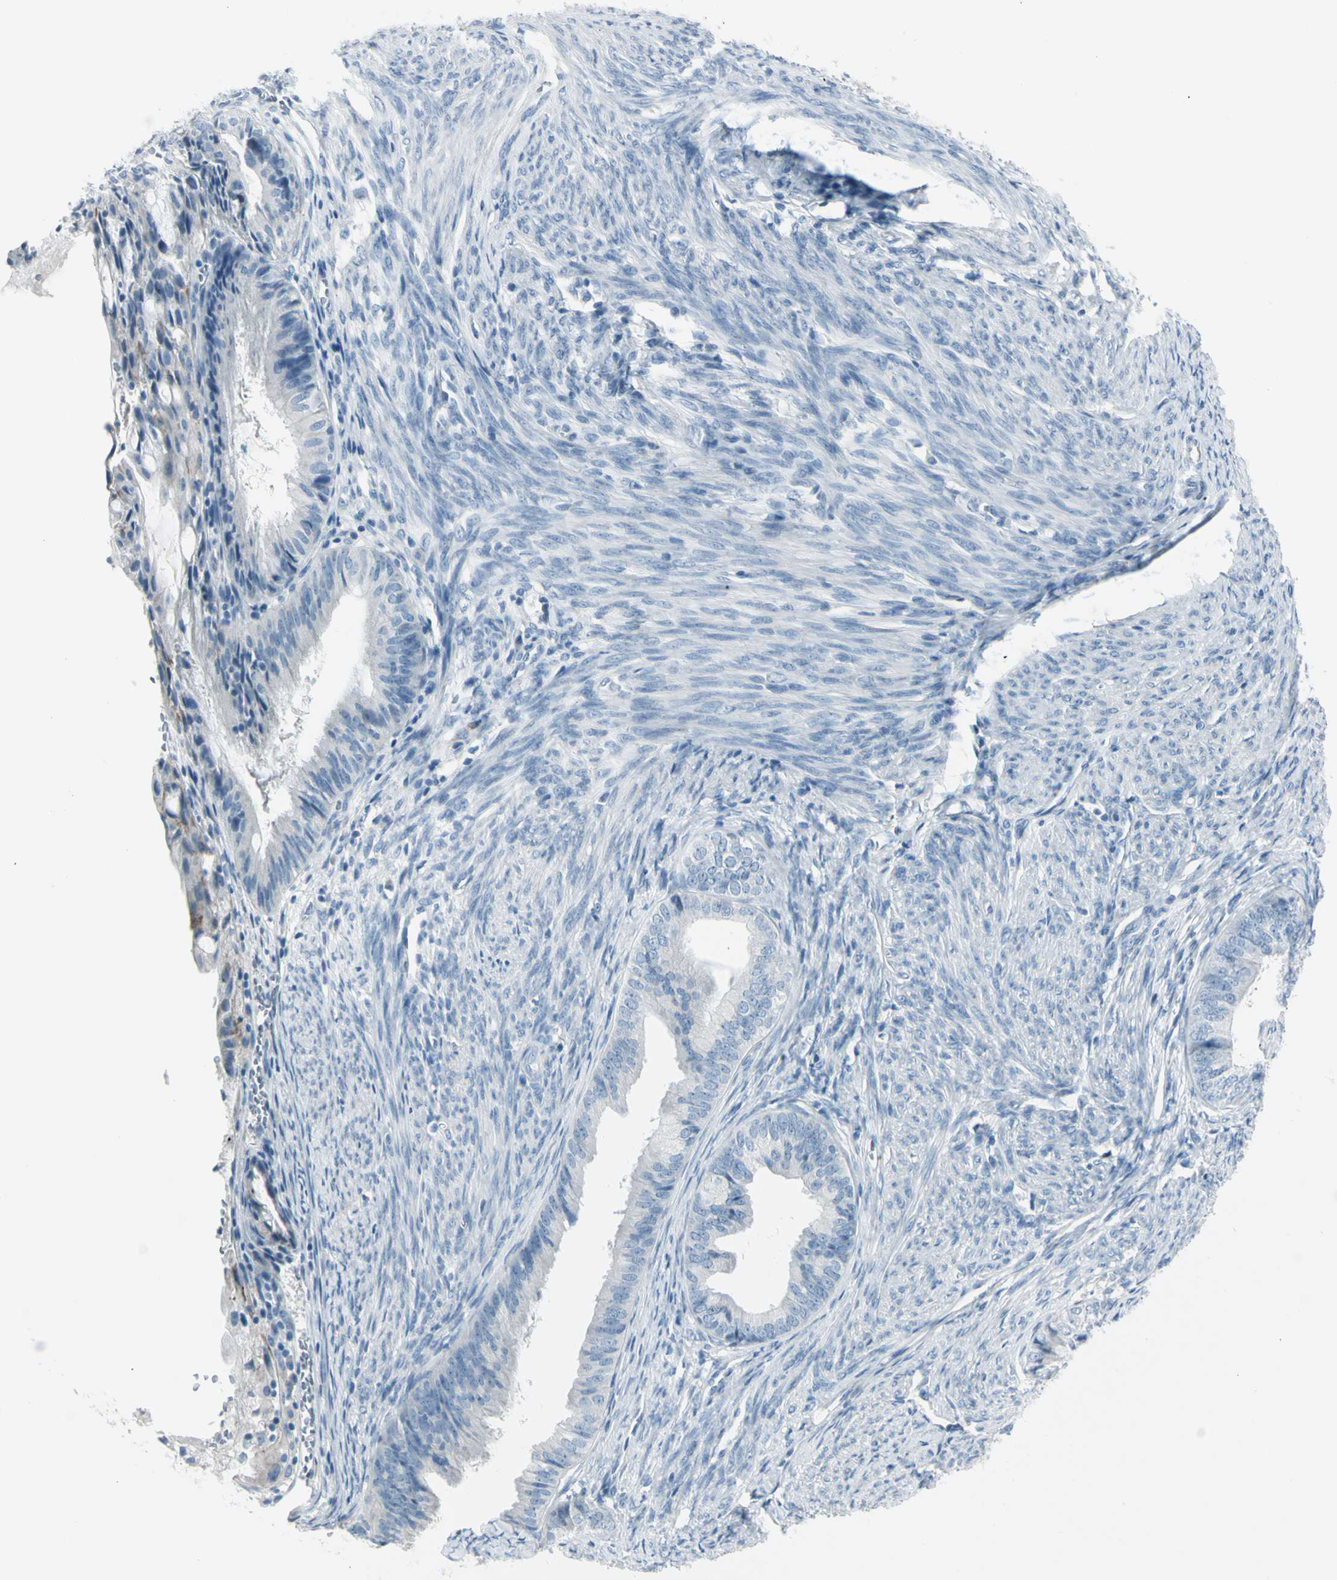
{"staining": {"intensity": "negative", "quantity": "none", "location": "none"}, "tissue": "endometrial cancer", "cell_type": "Tumor cells", "image_type": "cancer", "snomed": [{"axis": "morphology", "description": "Adenocarcinoma, NOS"}, {"axis": "topography", "description": "Endometrium"}], "caption": "DAB (3,3'-diaminobenzidine) immunohistochemical staining of human adenocarcinoma (endometrial) demonstrates no significant staining in tumor cells. (Brightfield microscopy of DAB (3,3'-diaminobenzidine) IHC at high magnification).", "gene": "GPR34", "patient": {"sex": "female", "age": 86}}